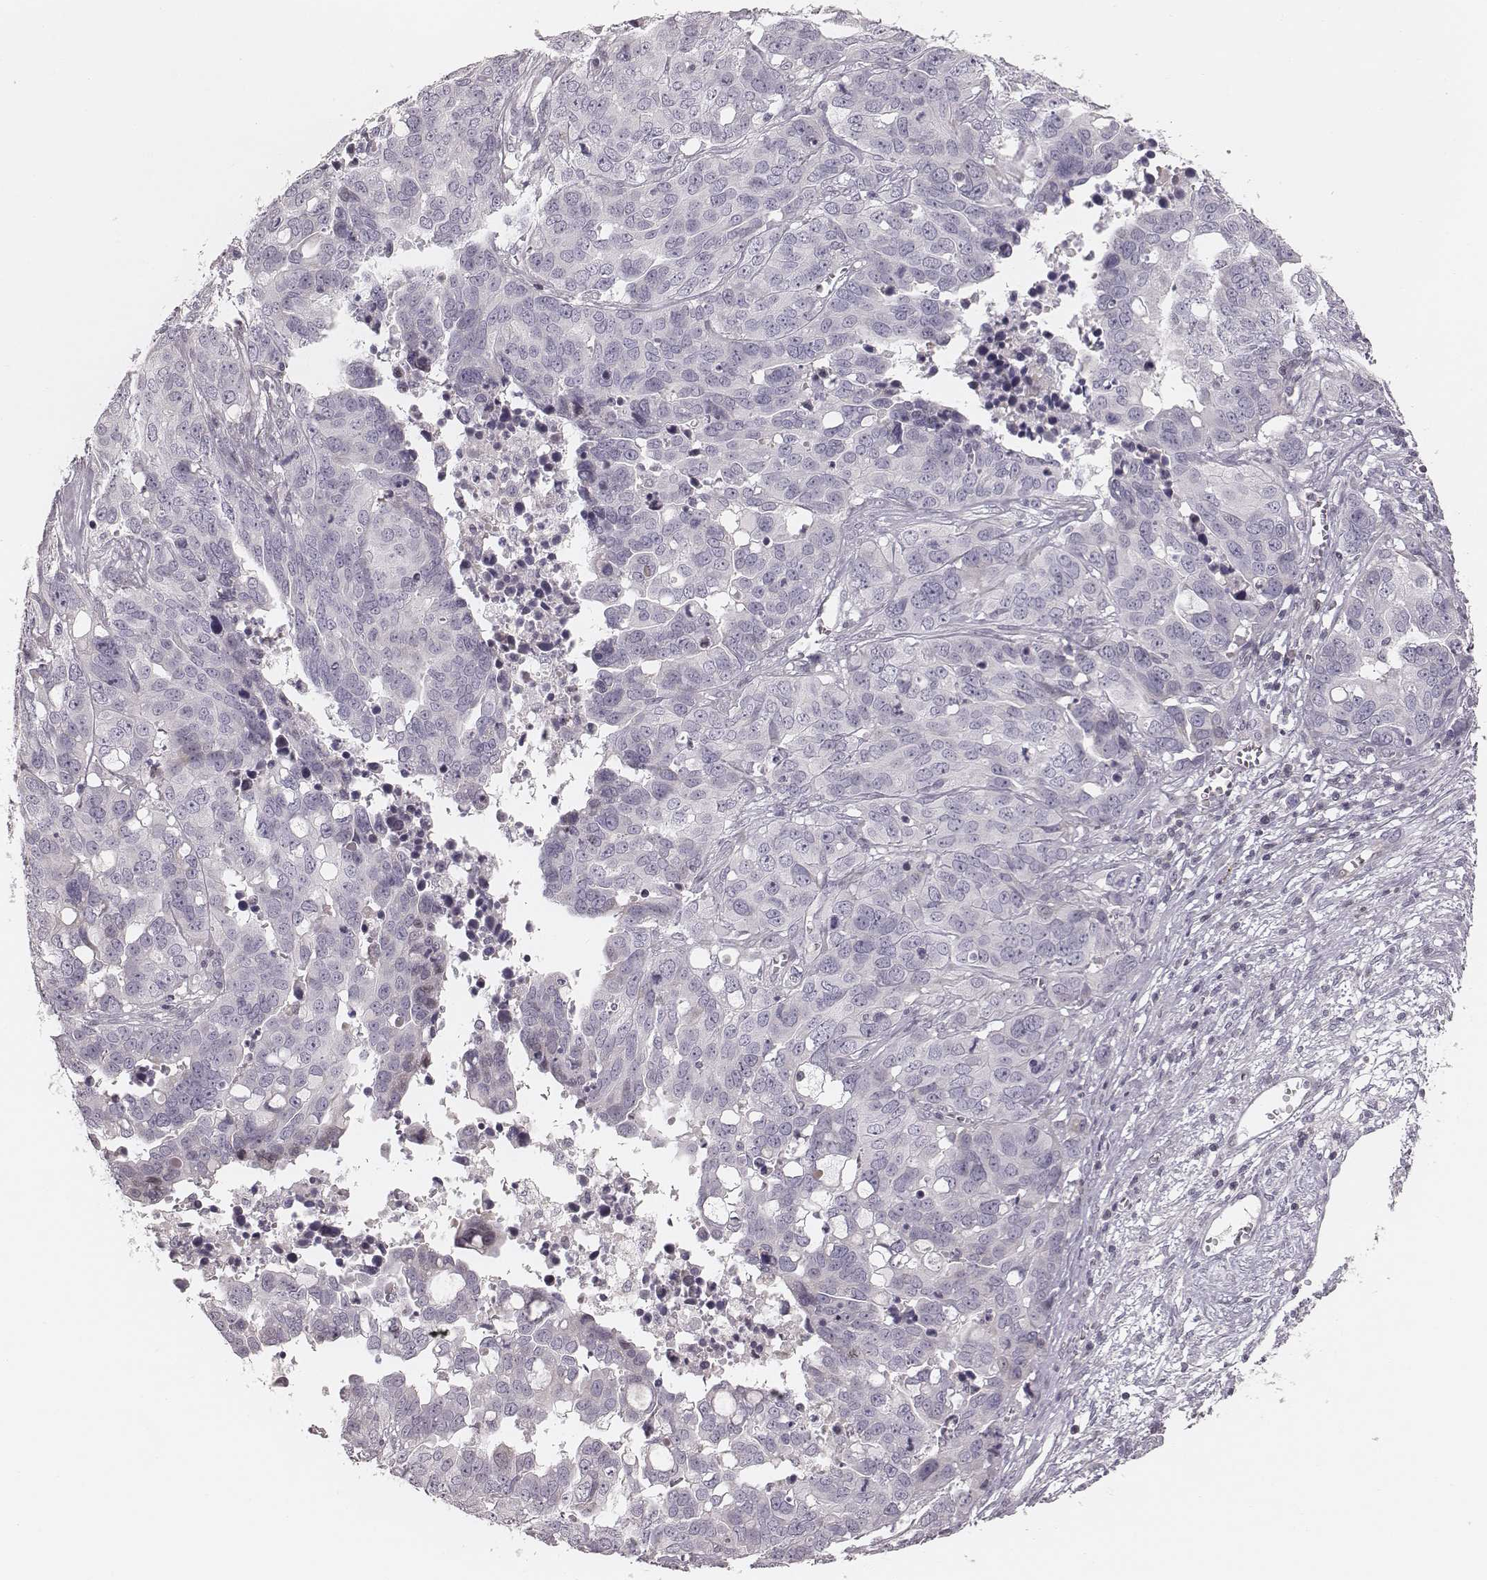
{"staining": {"intensity": "negative", "quantity": "none", "location": "none"}, "tissue": "ovarian cancer", "cell_type": "Tumor cells", "image_type": "cancer", "snomed": [{"axis": "morphology", "description": "Carcinoma, endometroid"}, {"axis": "topography", "description": "Ovary"}], "caption": "Tumor cells are negative for protein expression in human ovarian cancer. The staining is performed using DAB (3,3'-diaminobenzidine) brown chromogen with nuclei counter-stained in using hematoxylin.", "gene": "S100Z", "patient": {"sex": "female", "age": 78}}